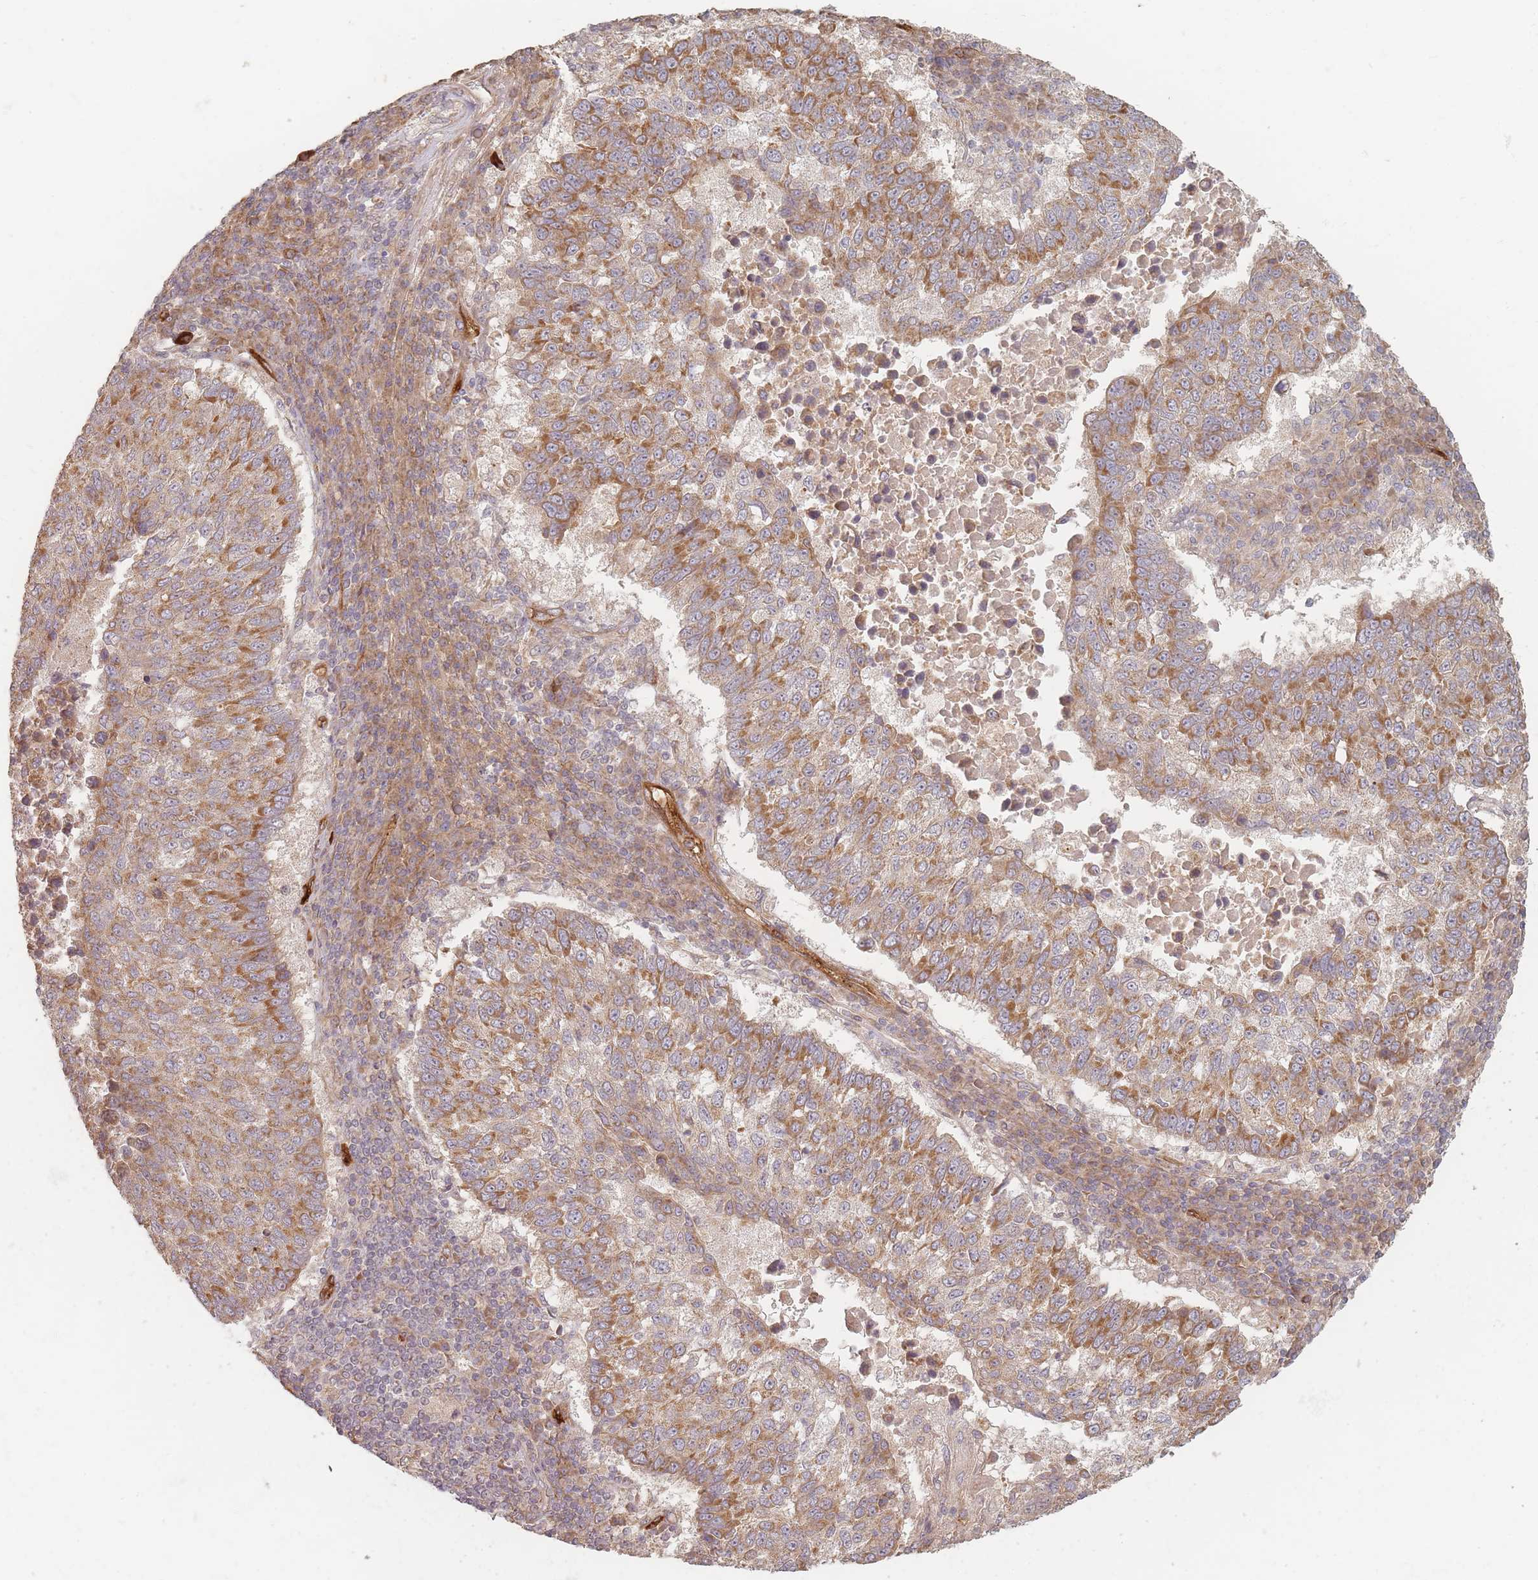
{"staining": {"intensity": "moderate", "quantity": ">75%", "location": "cytoplasmic/membranous"}, "tissue": "lung cancer", "cell_type": "Tumor cells", "image_type": "cancer", "snomed": [{"axis": "morphology", "description": "Squamous cell carcinoma, NOS"}, {"axis": "topography", "description": "Lung"}], "caption": "This is a histology image of immunohistochemistry staining of lung squamous cell carcinoma, which shows moderate positivity in the cytoplasmic/membranous of tumor cells.", "gene": "MRPS6", "patient": {"sex": "male", "age": 73}}